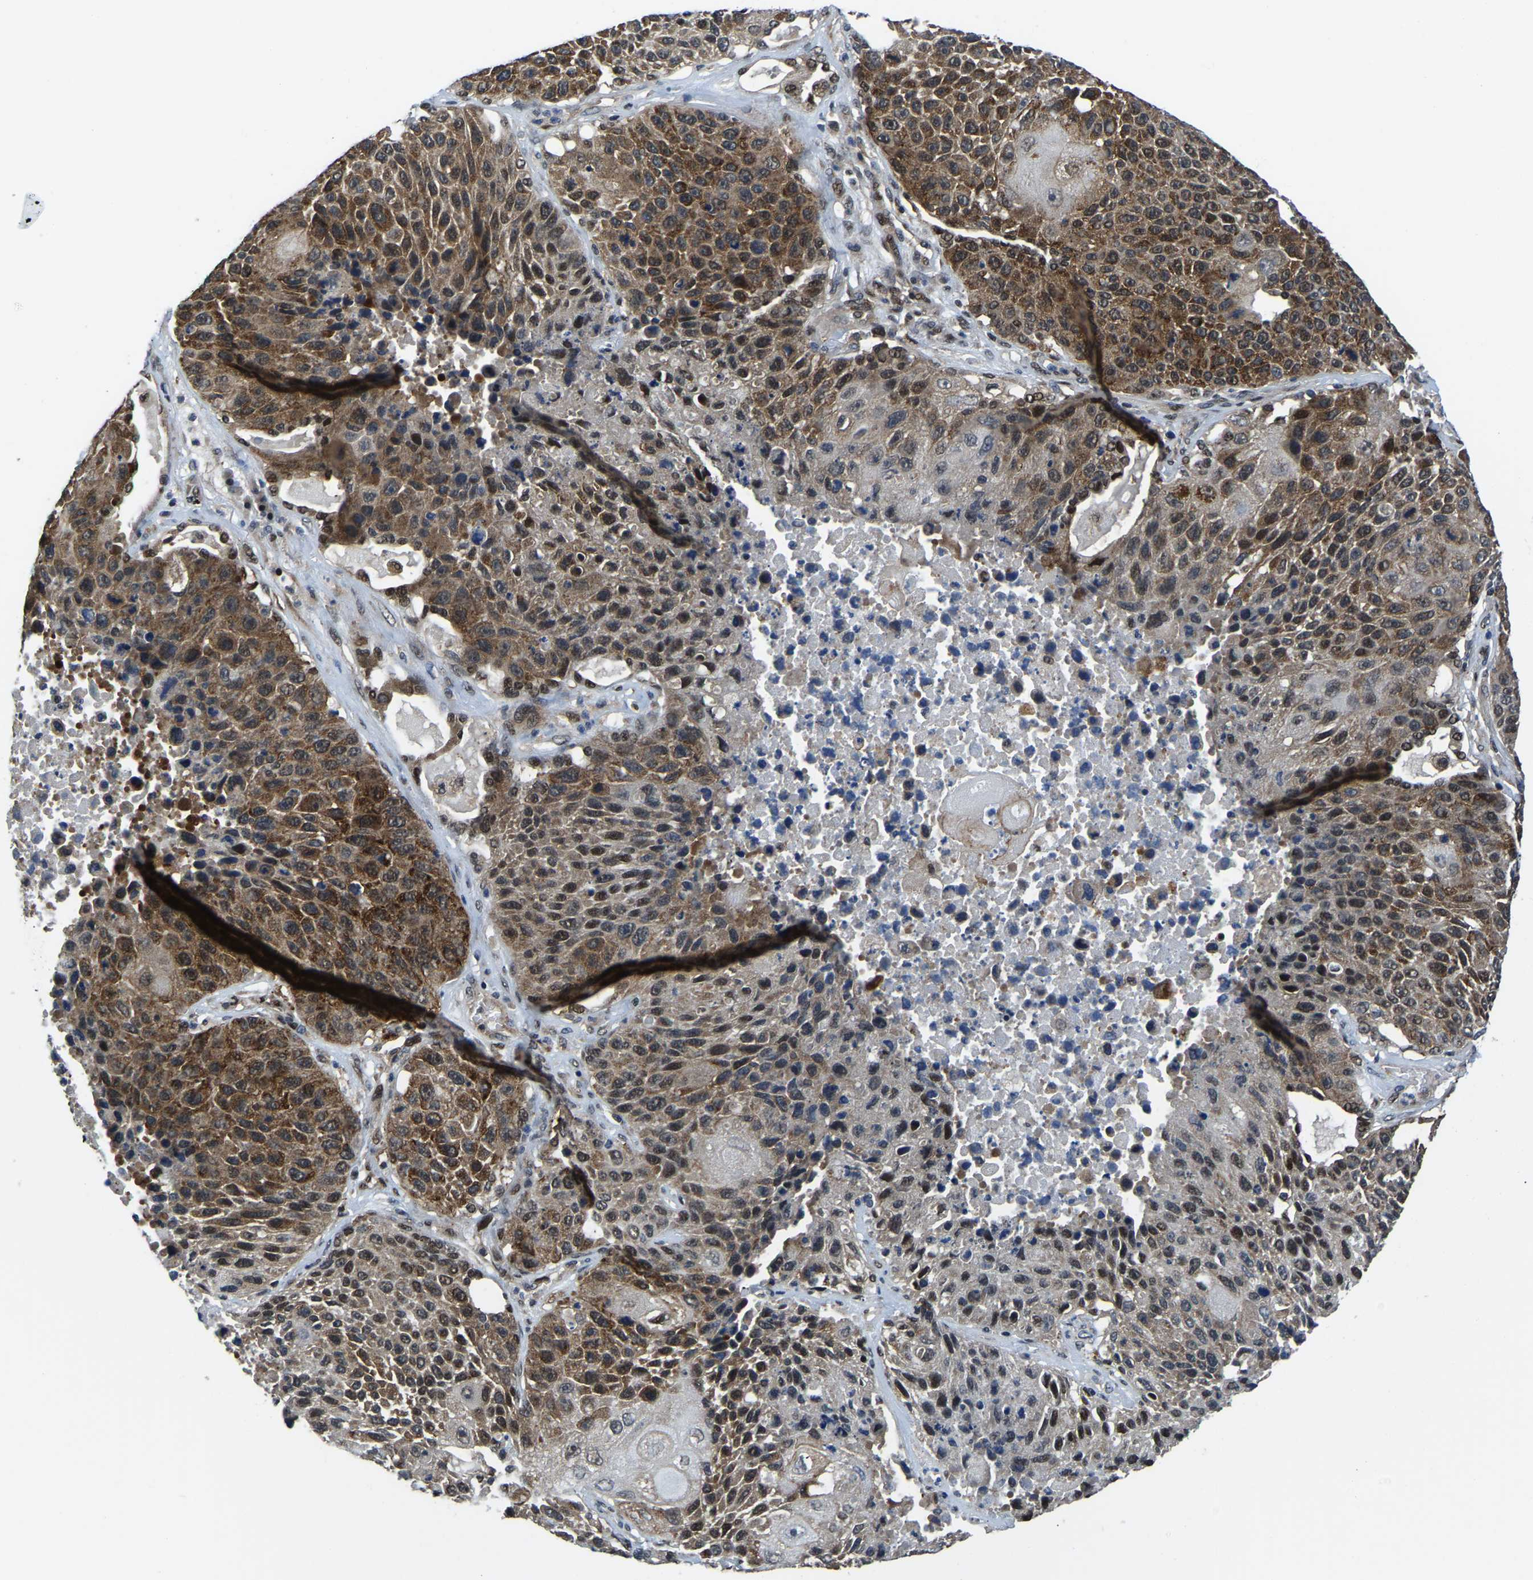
{"staining": {"intensity": "moderate", "quantity": ">75%", "location": "cytoplasmic/membranous,nuclear"}, "tissue": "lung cancer", "cell_type": "Tumor cells", "image_type": "cancer", "snomed": [{"axis": "morphology", "description": "Squamous cell carcinoma, NOS"}, {"axis": "topography", "description": "Lung"}], "caption": "The histopathology image displays staining of lung cancer (squamous cell carcinoma), revealing moderate cytoplasmic/membranous and nuclear protein staining (brown color) within tumor cells. Nuclei are stained in blue.", "gene": "DFFA", "patient": {"sex": "male", "age": 61}}